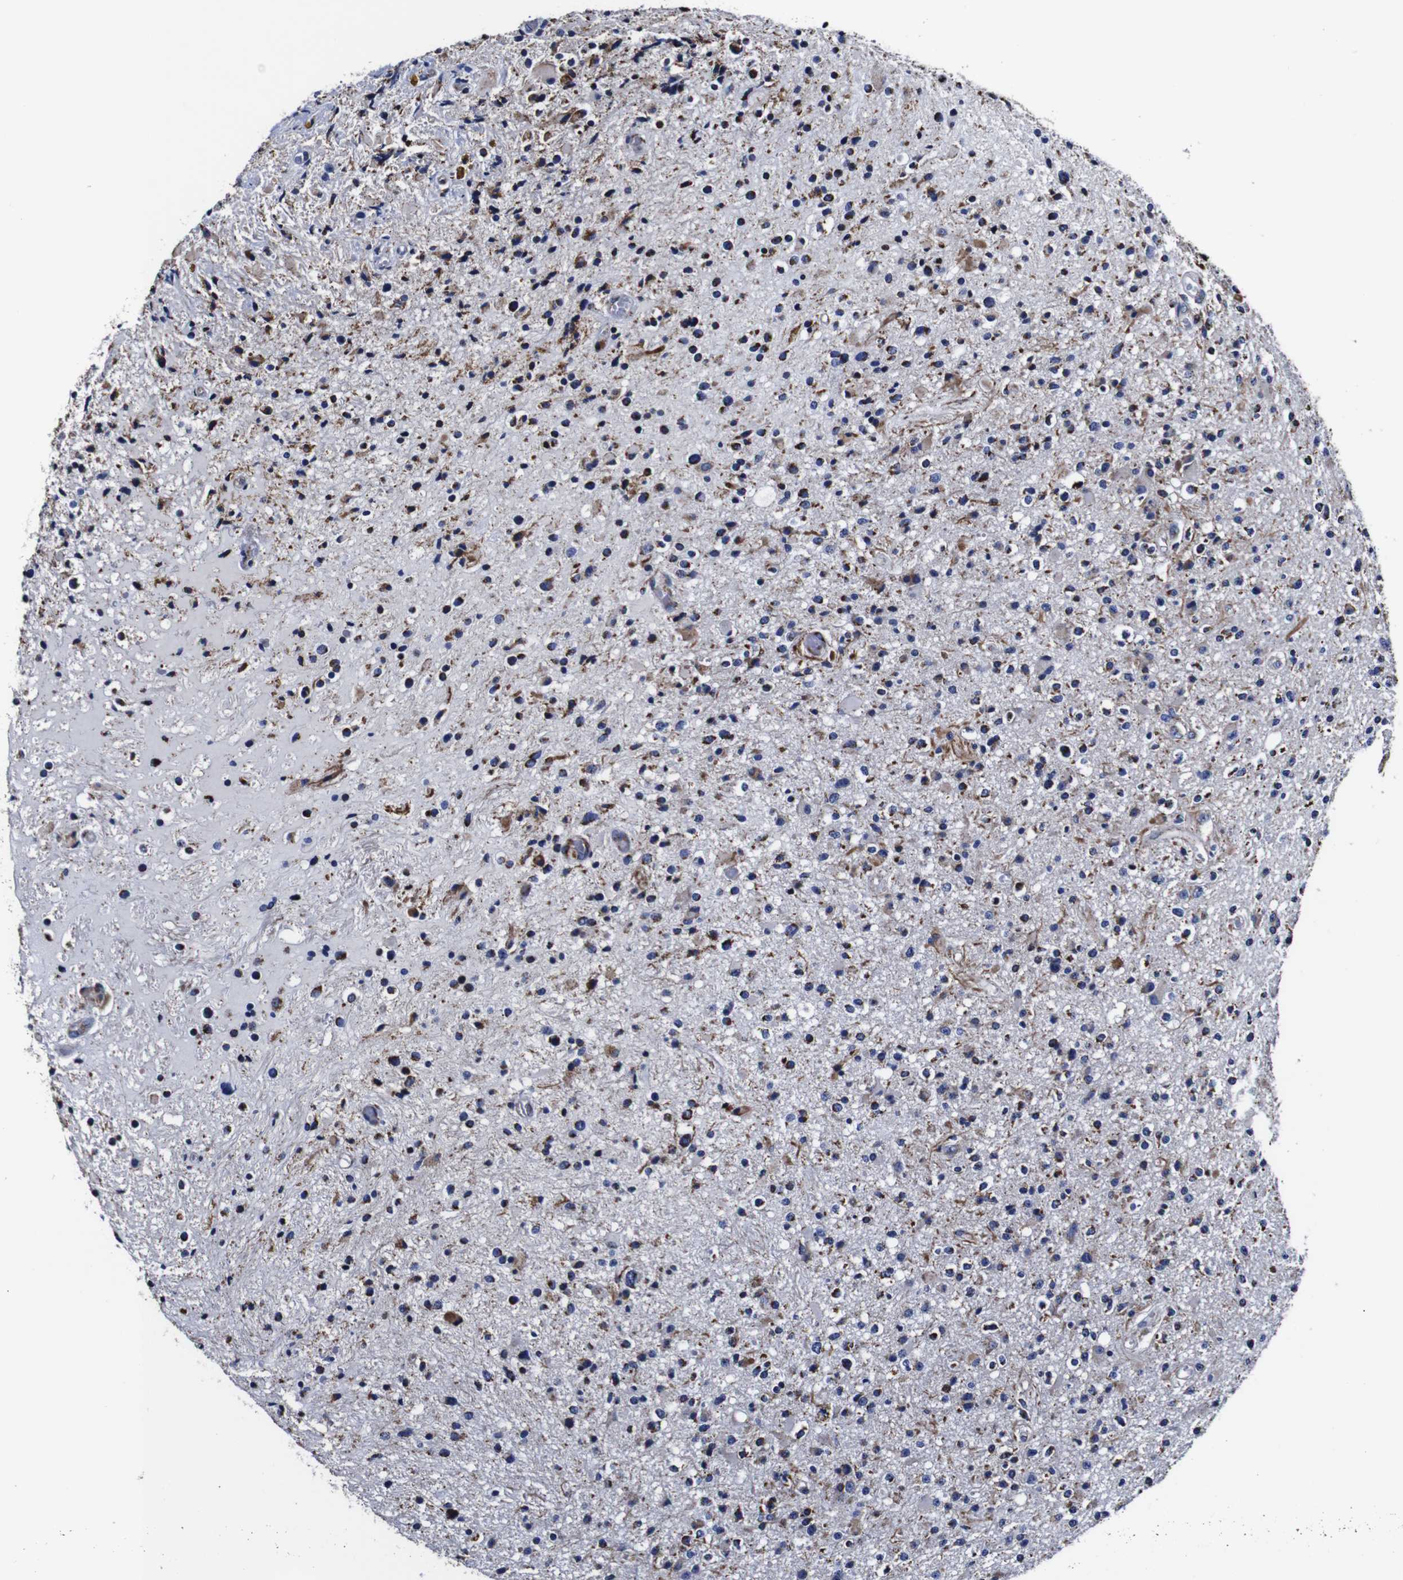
{"staining": {"intensity": "moderate", "quantity": "25%-75%", "location": "cytoplasmic/membranous"}, "tissue": "glioma", "cell_type": "Tumor cells", "image_type": "cancer", "snomed": [{"axis": "morphology", "description": "Glioma, malignant, High grade"}, {"axis": "topography", "description": "Brain"}], "caption": "Brown immunohistochemical staining in human high-grade glioma (malignant) demonstrates moderate cytoplasmic/membranous staining in about 25%-75% of tumor cells.", "gene": "FKBP9", "patient": {"sex": "male", "age": 33}}